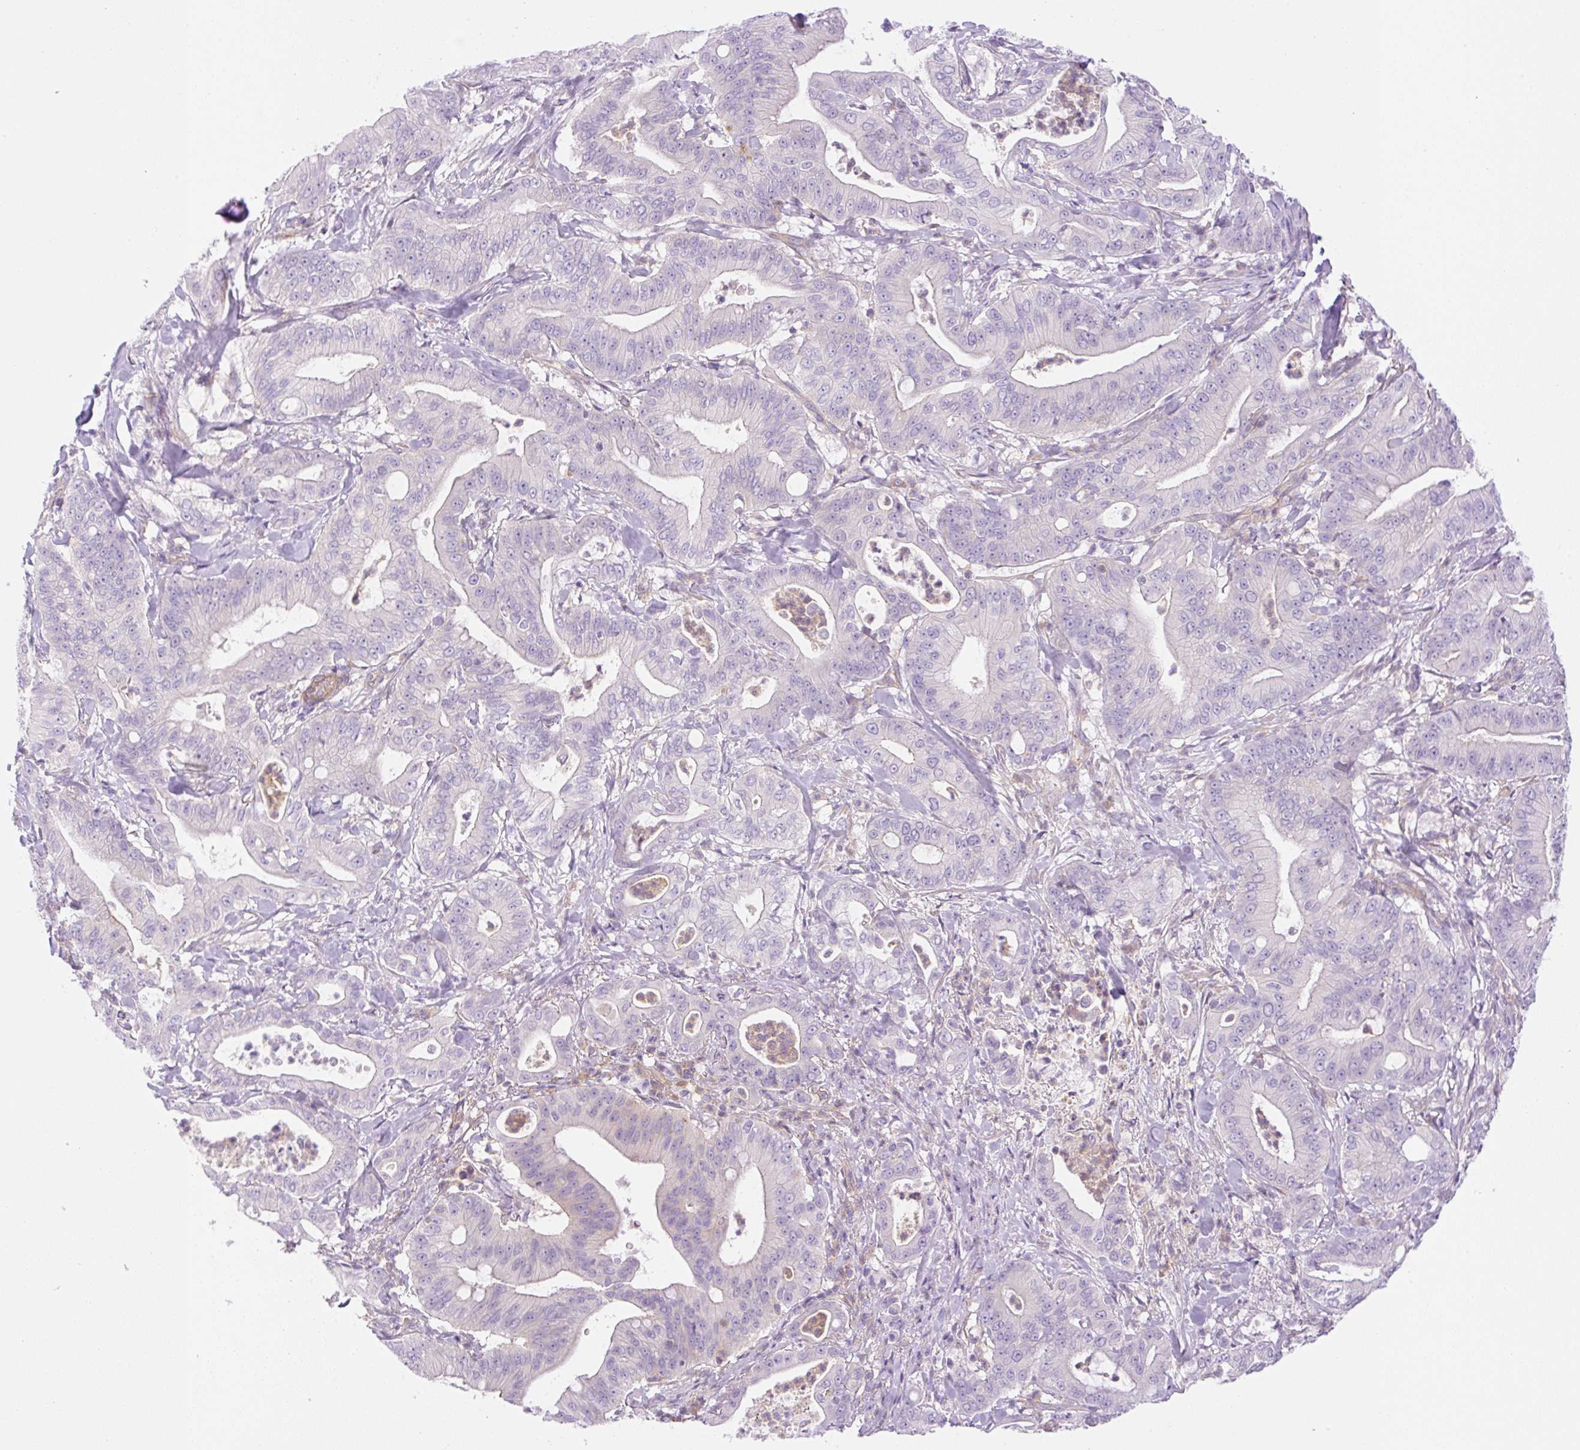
{"staining": {"intensity": "negative", "quantity": "none", "location": "none"}, "tissue": "pancreatic cancer", "cell_type": "Tumor cells", "image_type": "cancer", "snomed": [{"axis": "morphology", "description": "Adenocarcinoma, NOS"}, {"axis": "topography", "description": "Pancreas"}], "caption": "This is a photomicrograph of immunohistochemistry (IHC) staining of pancreatic cancer, which shows no positivity in tumor cells.", "gene": "EHD3", "patient": {"sex": "male", "age": 71}}